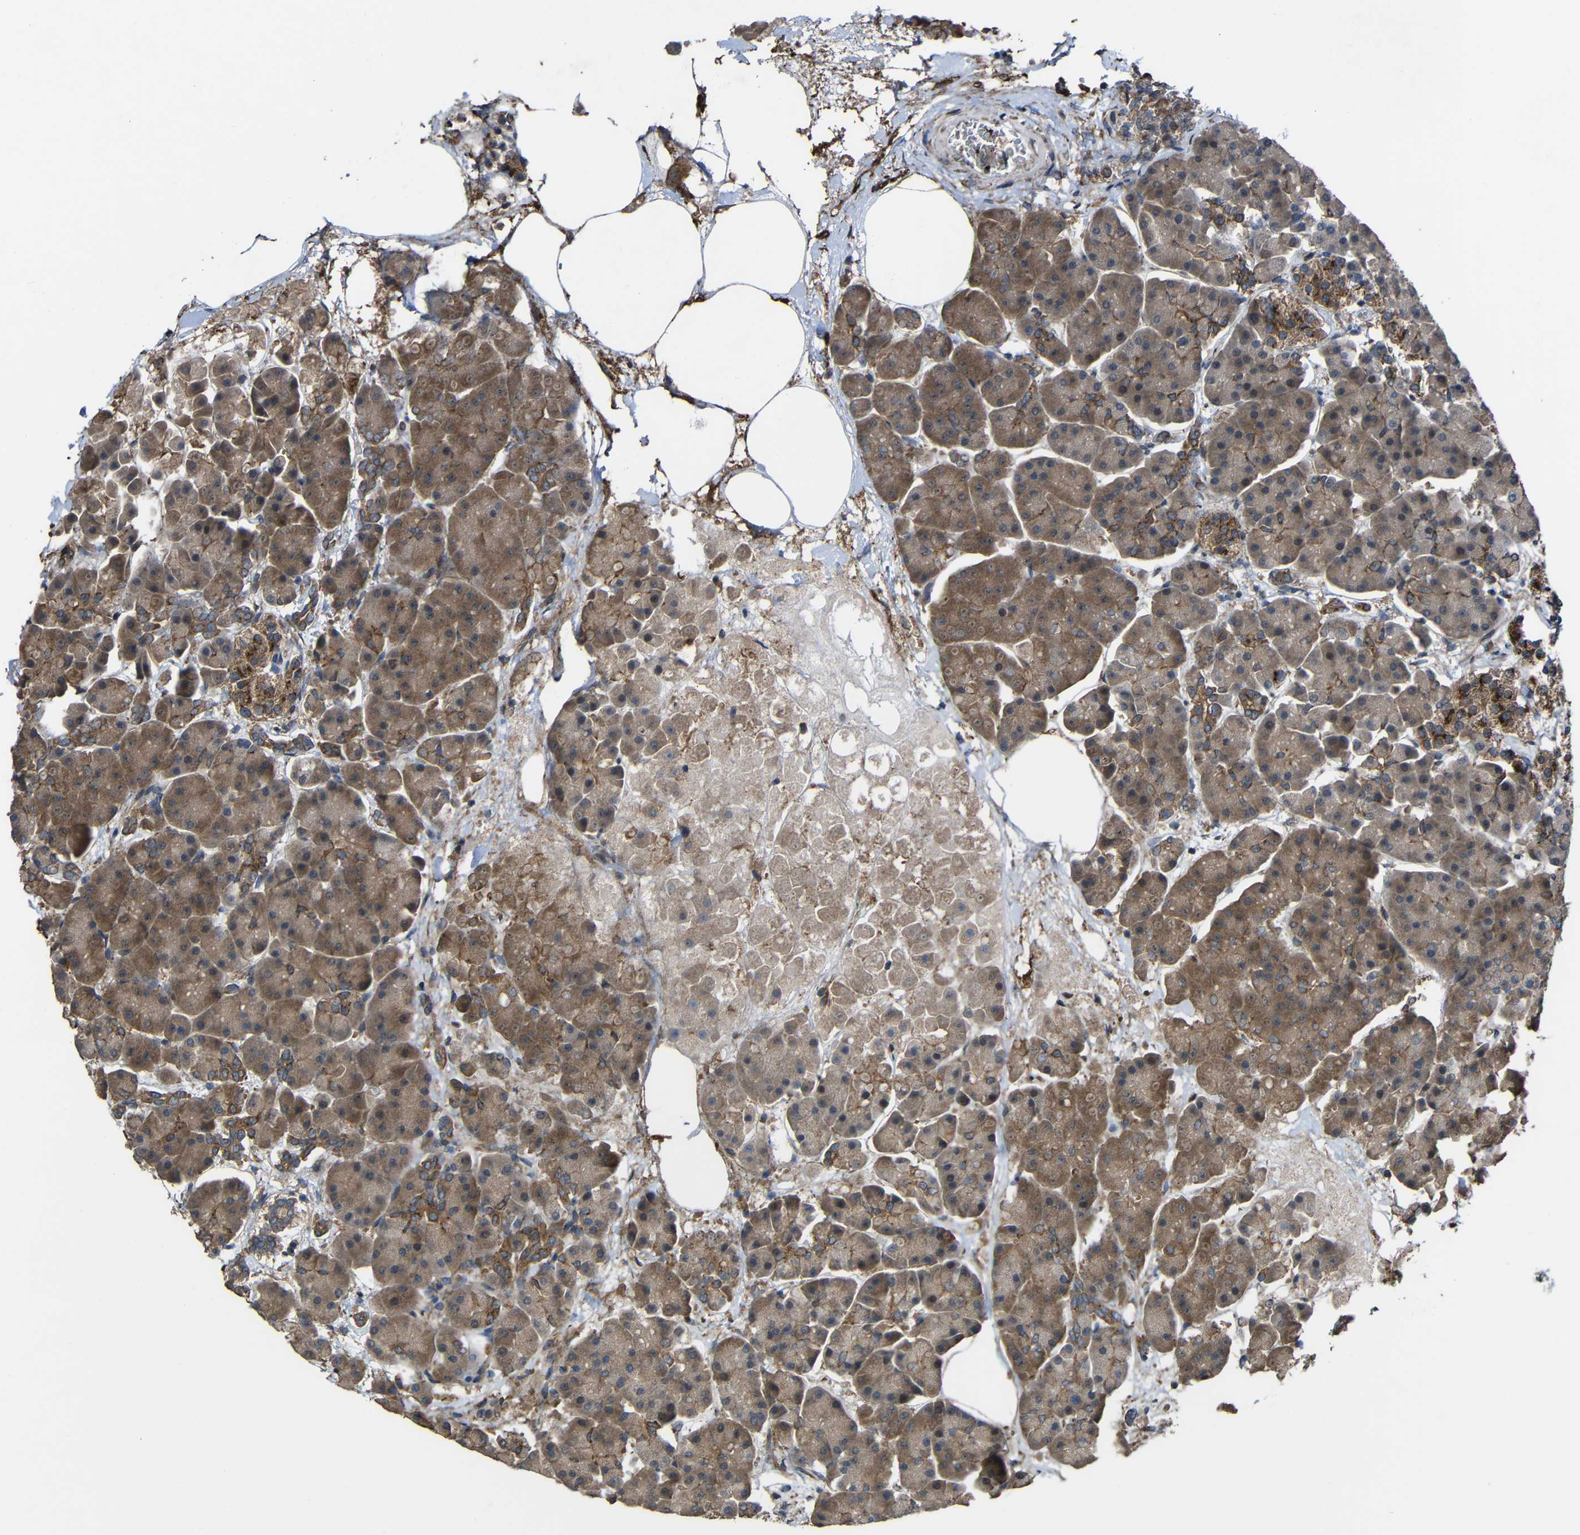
{"staining": {"intensity": "moderate", "quantity": ">75%", "location": "cytoplasmic/membranous"}, "tissue": "pancreas", "cell_type": "Exocrine glandular cells", "image_type": "normal", "snomed": [{"axis": "morphology", "description": "Normal tissue, NOS"}, {"axis": "topography", "description": "Pancreas"}], "caption": "Normal pancreas was stained to show a protein in brown. There is medium levels of moderate cytoplasmic/membranous staining in approximately >75% of exocrine glandular cells. (Brightfield microscopy of DAB IHC at high magnification).", "gene": "CHST9", "patient": {"sex": "female", "age": 70}}